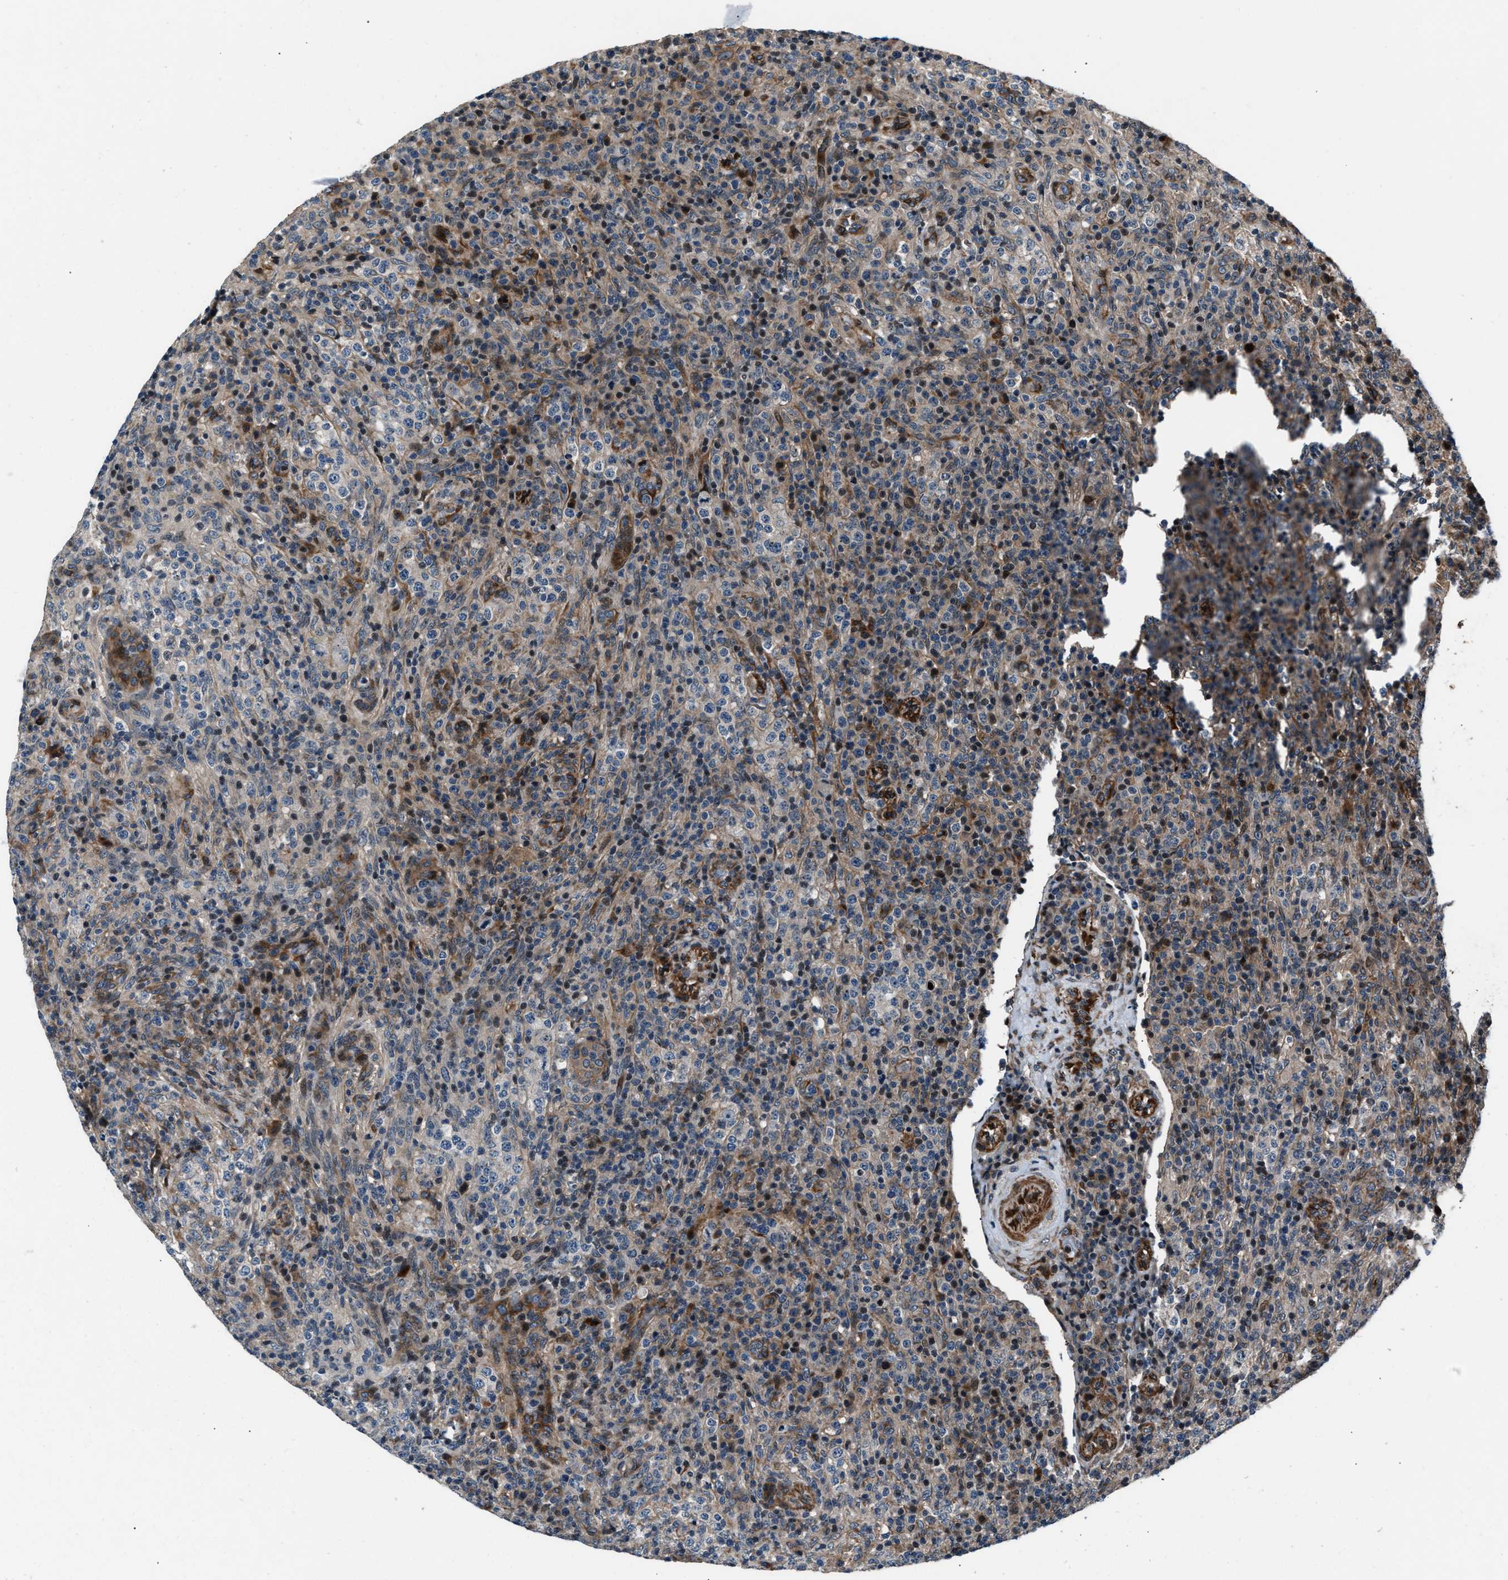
{"staining": {"intensity": "negative", "quantity": "none", "location": "none"}, "tissue": "lymphoma", "cell_type": "Tumor cells", "image_type": "cancer", "snomed": [{"axis": "morphology", "description": "Malignant lymphoma, non-Hodgkin's type, High grade"}, {"axis": "topography", "description": "Lymph node"}], "caption": "This is a histopathology image of immunohistochemistry (IHC) staining of lymphoma, which shows no expression in tumor cells.", "gene": "DYNC2I1", "patient": {"sex": "female", "age": 76}}